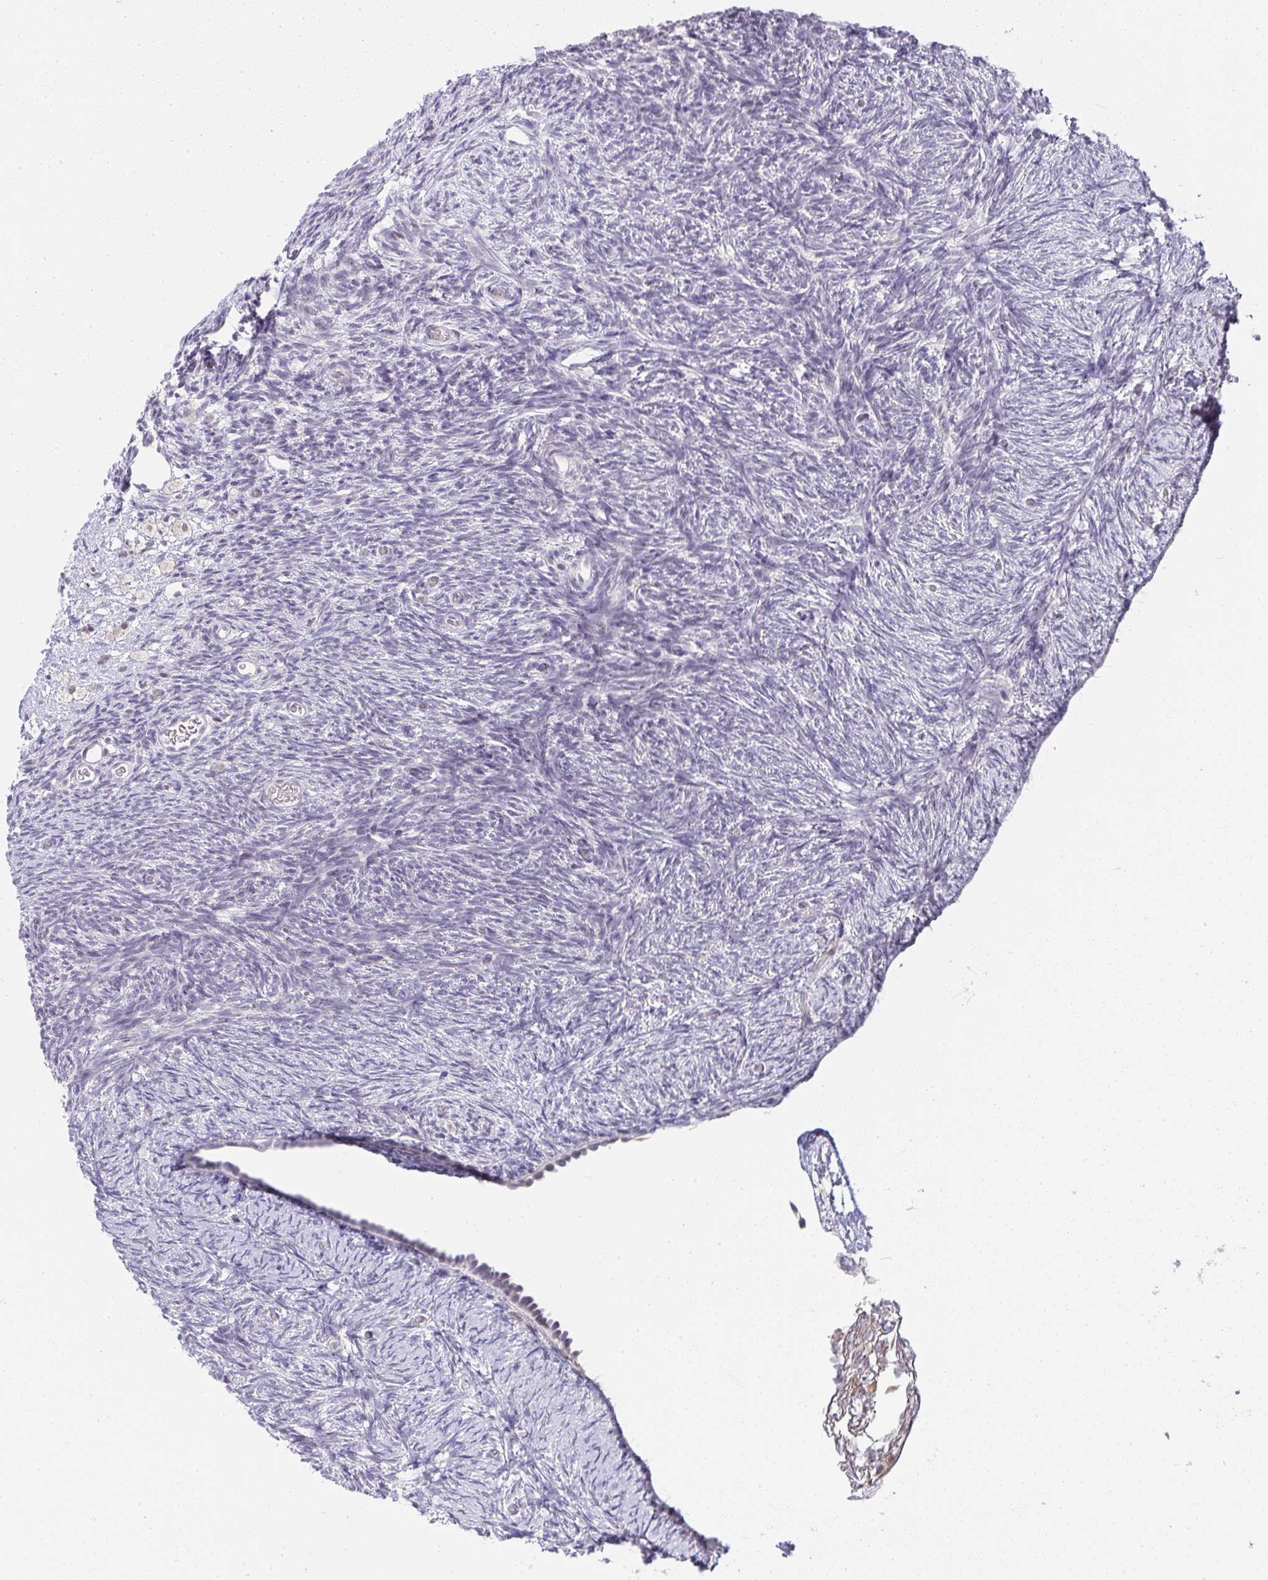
{"staining": {"intensity": "negative", "quantity": "none", "location": "none"}, "tissue": "ovary", "cell_type": "Follicle cells", "image_type": "normal", "snomed": [{"axis": "morphology", "description": "Normal tissue, NOS"}, {"axis": "topography", "description": "Ovary"}], "caption": "This is a histopathology image of immunohistochemistry (IHC) staining of unremarkable ovary, which shows no positivity in follicle cells.", "gene": "CACNA1S", "patient": {"sex": "female", "age": 39}}